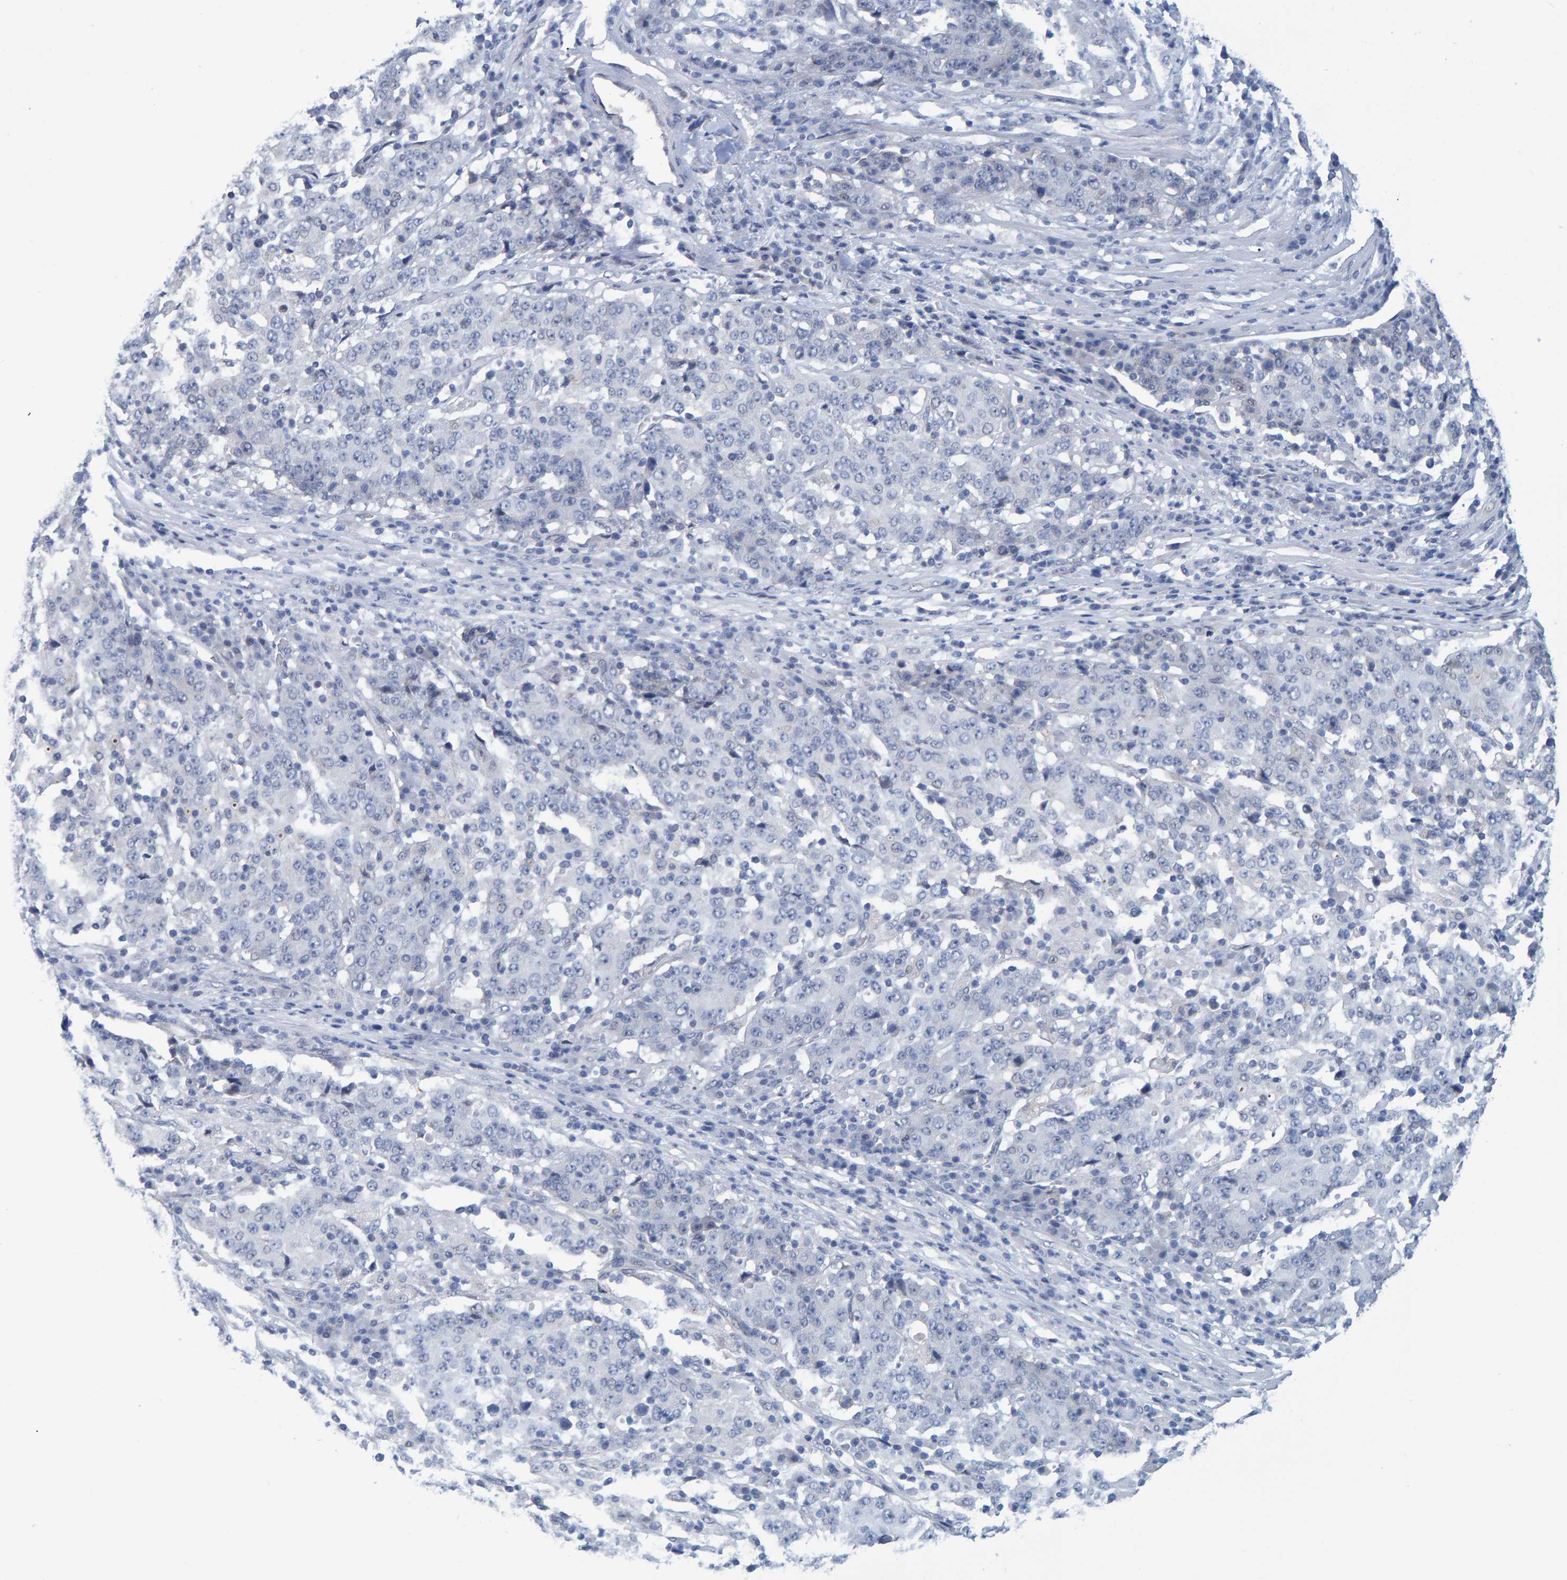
{"staining": {"intensity": "negative", "quantity": "none", "location": "none"}, "tissue": "stomach cancer", "cell_type": "Tumor cells", "image_type": "cancer", "snomed": [{"axis": "morphology", "description": "Adenocarcinoma, NOS"}, {"axis": "topography", "description": "Stomach"}], "caption": "High power microscopy micrograph of an immunohistochemistry histopathology image of stomach adenocarcinoma, revealing no significant positivity in tumor cells.", "gene": "PROCA1", "patient": {"sex": "male", "age": 59}}